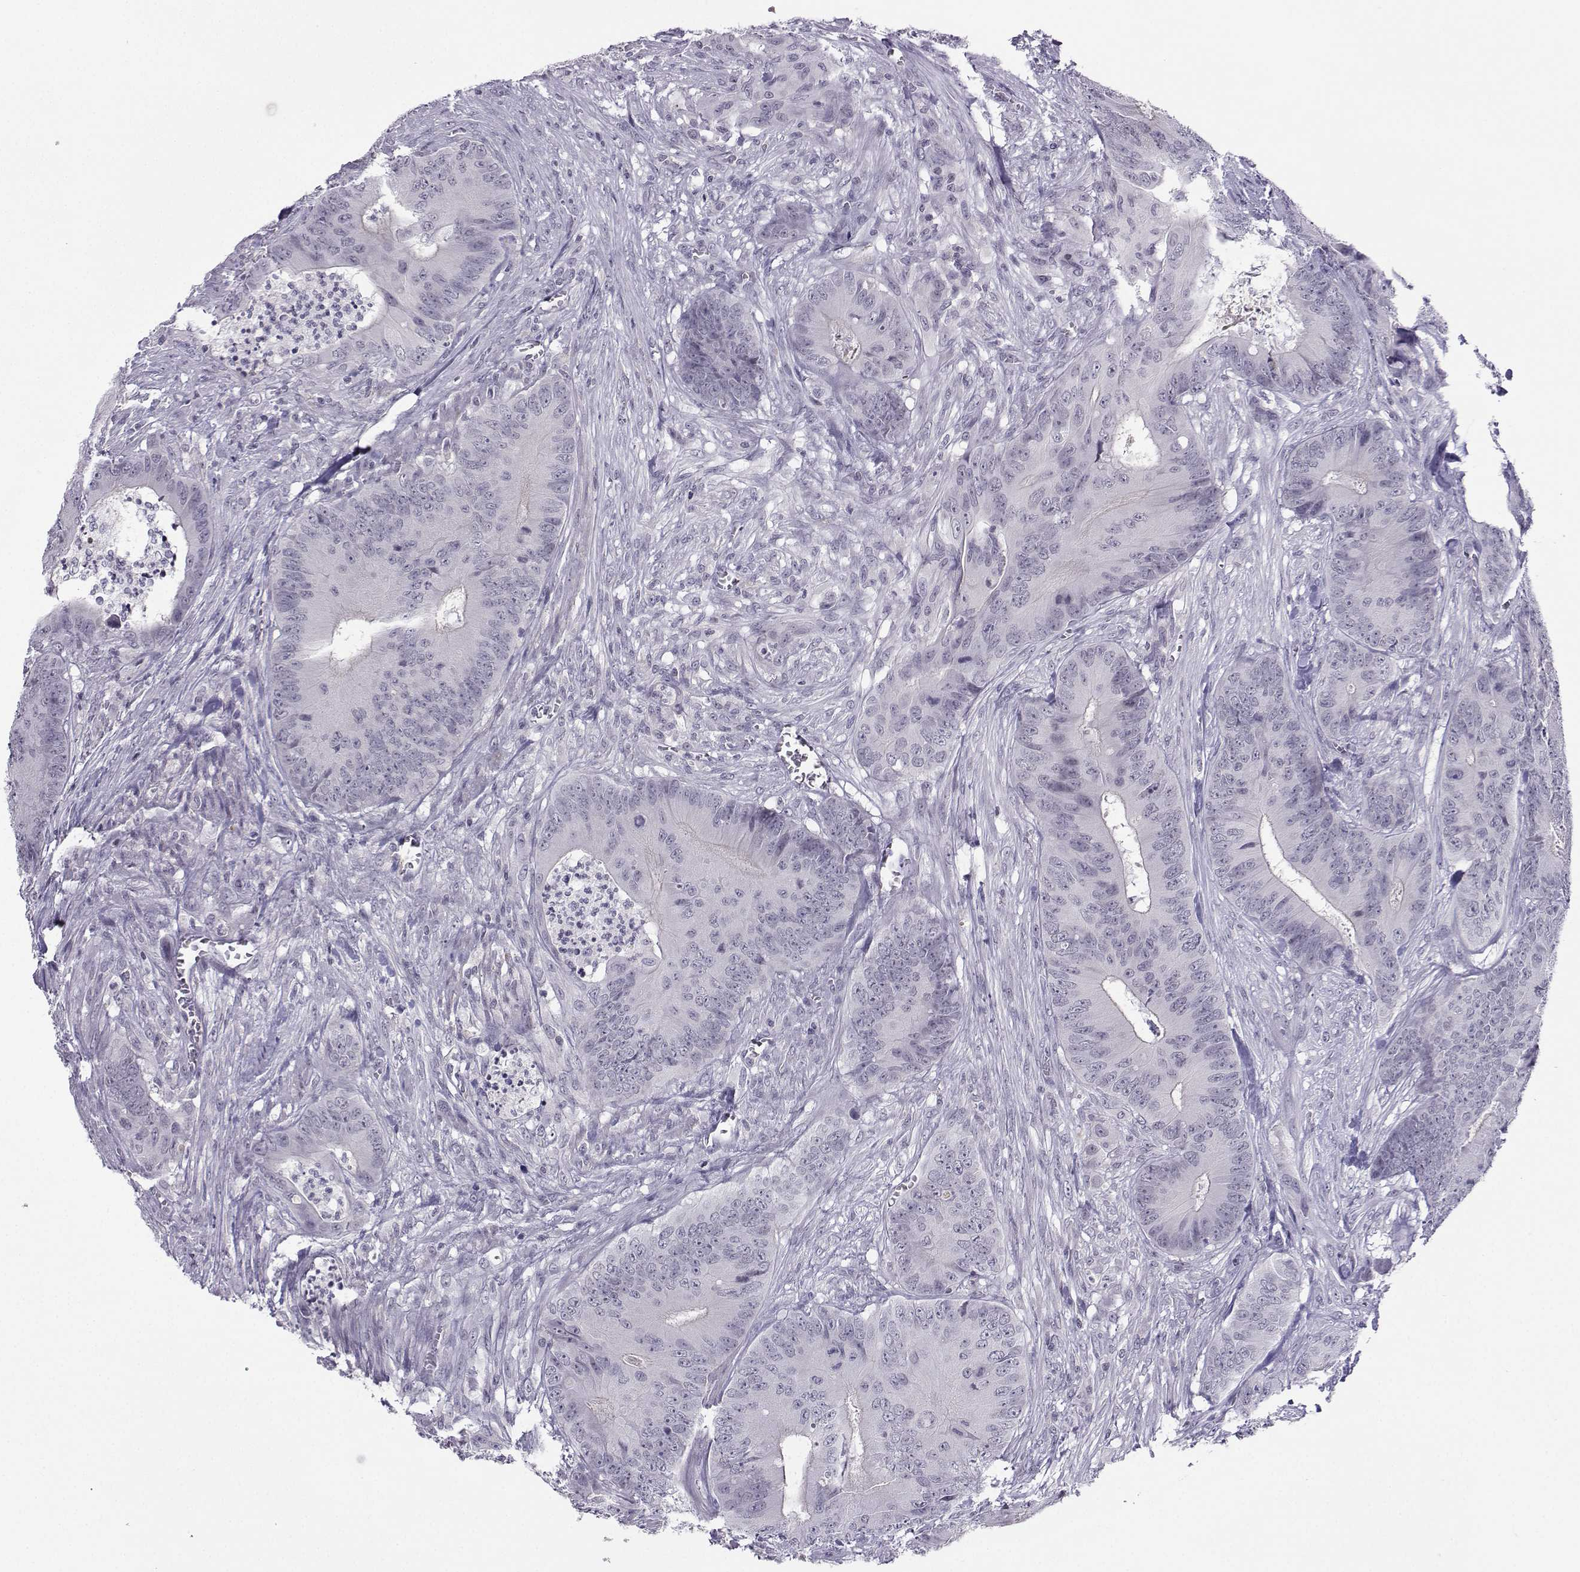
{"staining": {"intensity": "negative", "quantity": "none", "location": "none"}, "tissue": "colorectal cancer", "cell_type": "Tumor cells", "image_type": "cancer", "snomed": [{"axis": "morphology", "description": "Adenocarcinoma, NOS"}, {"axis": "topography", "description": "Colon"}], "caption": "This is a image of immunohistochemistry (IHC) staining of colorectal cancer (adenocarcinoma), which shows no positivity in tumor cells. The staining was performed using DAB to visualize the protein expression in brown, while the nuclei were stained in blue with hematoxylin (Magnification: 20x).", "gene": "LHX1", "patient": {"sex": "male", "age": 84}}